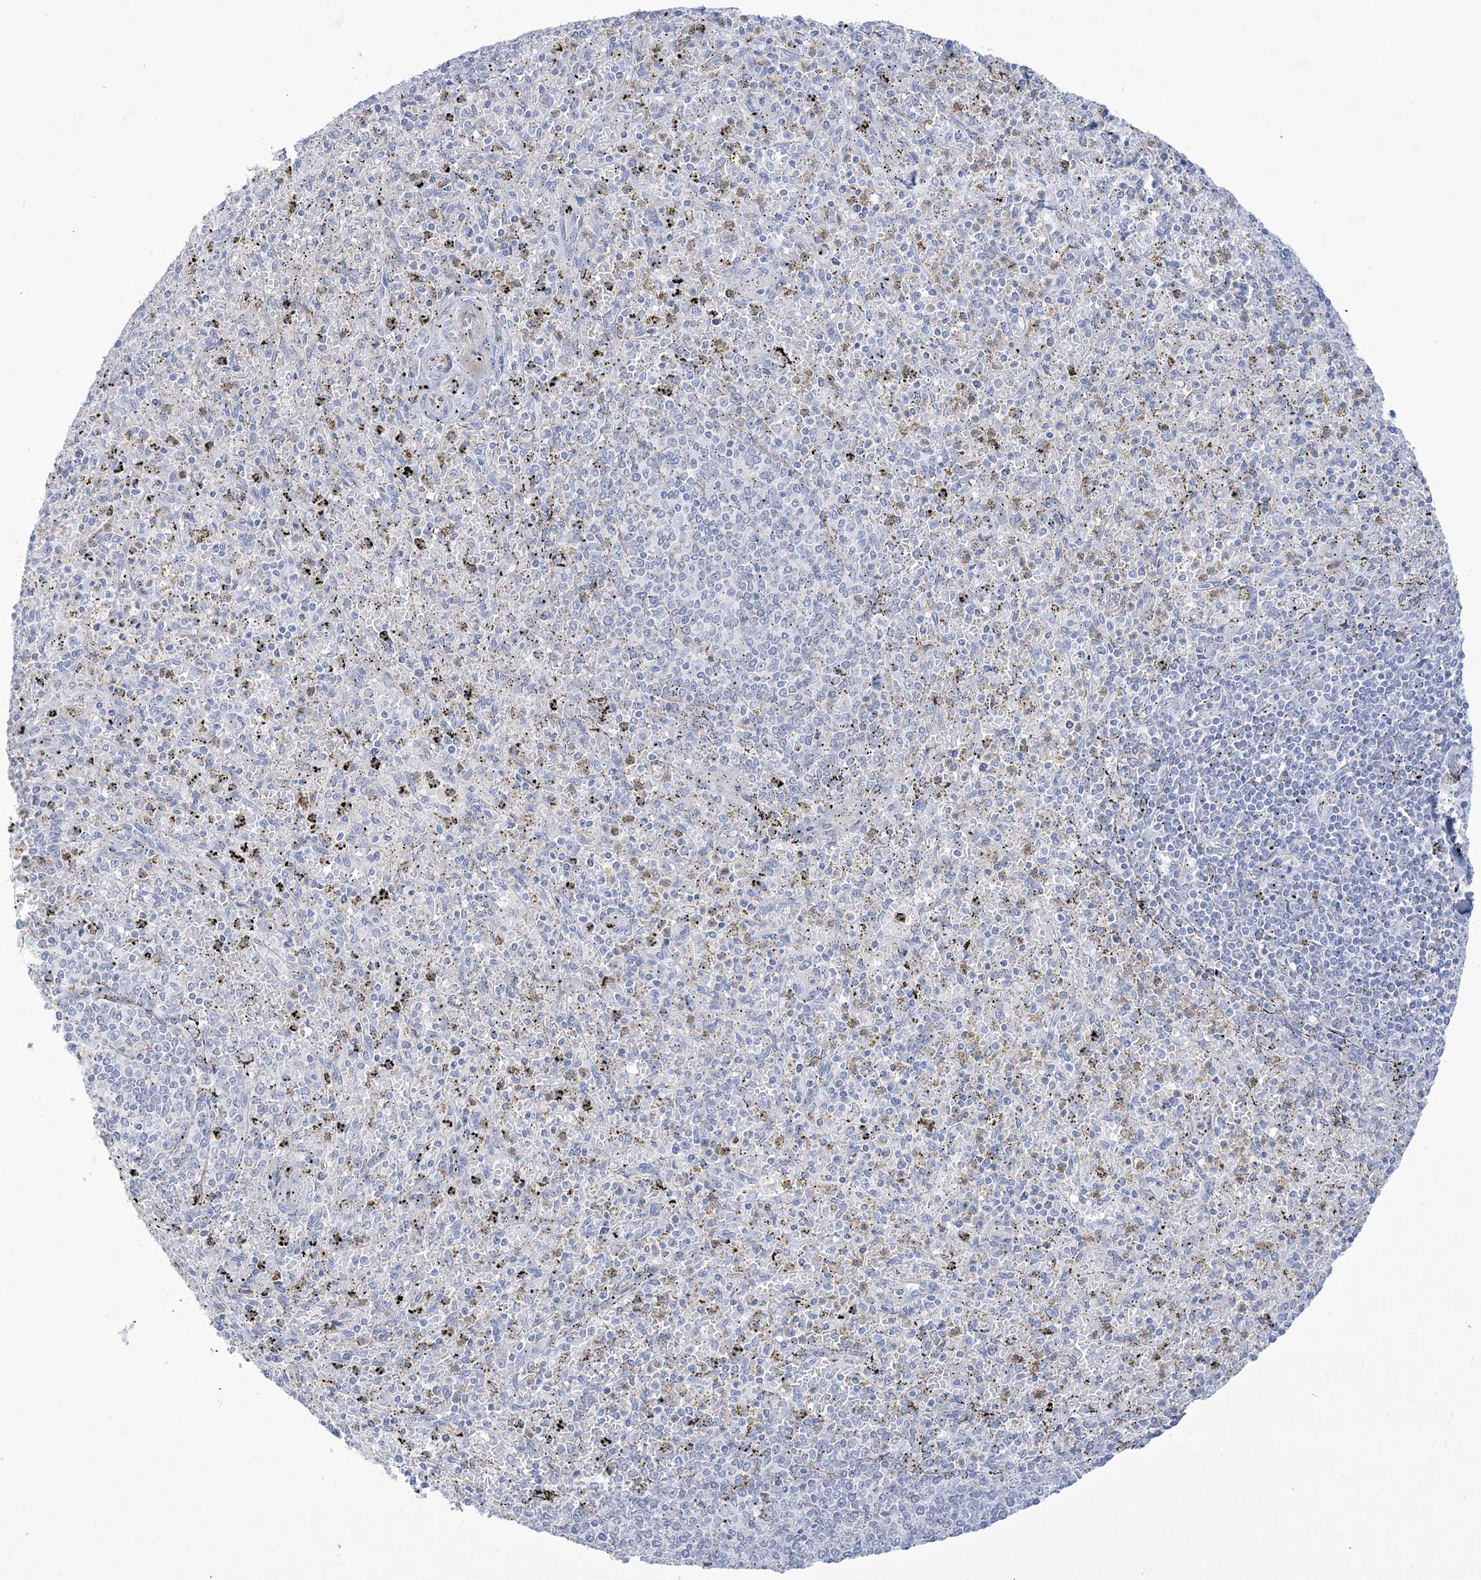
{"staining": {"intensity": "negative", "quantity": "none", "location": "none"}, "tissue": "spleen", "cell_type": "Cells in red pulp", "image_type": "normal", "snomed": [{"axis": "morphology", "description": "Normal tissue, NOS"}, {"axis": "topography", "description": "Spleen"}], "caption": "Micrograph shows no protein positivity in cells in red pulp of normal spleen. The staining was performed using DAB (3,3'-diaminobenzidine) to visualize the protein expression in brown, while the nuclei were stained in blue with hematoxylin (Magnification: 20x).", "gene": "B3GNT7", "patient": {"sex": "male", "age": 72}}